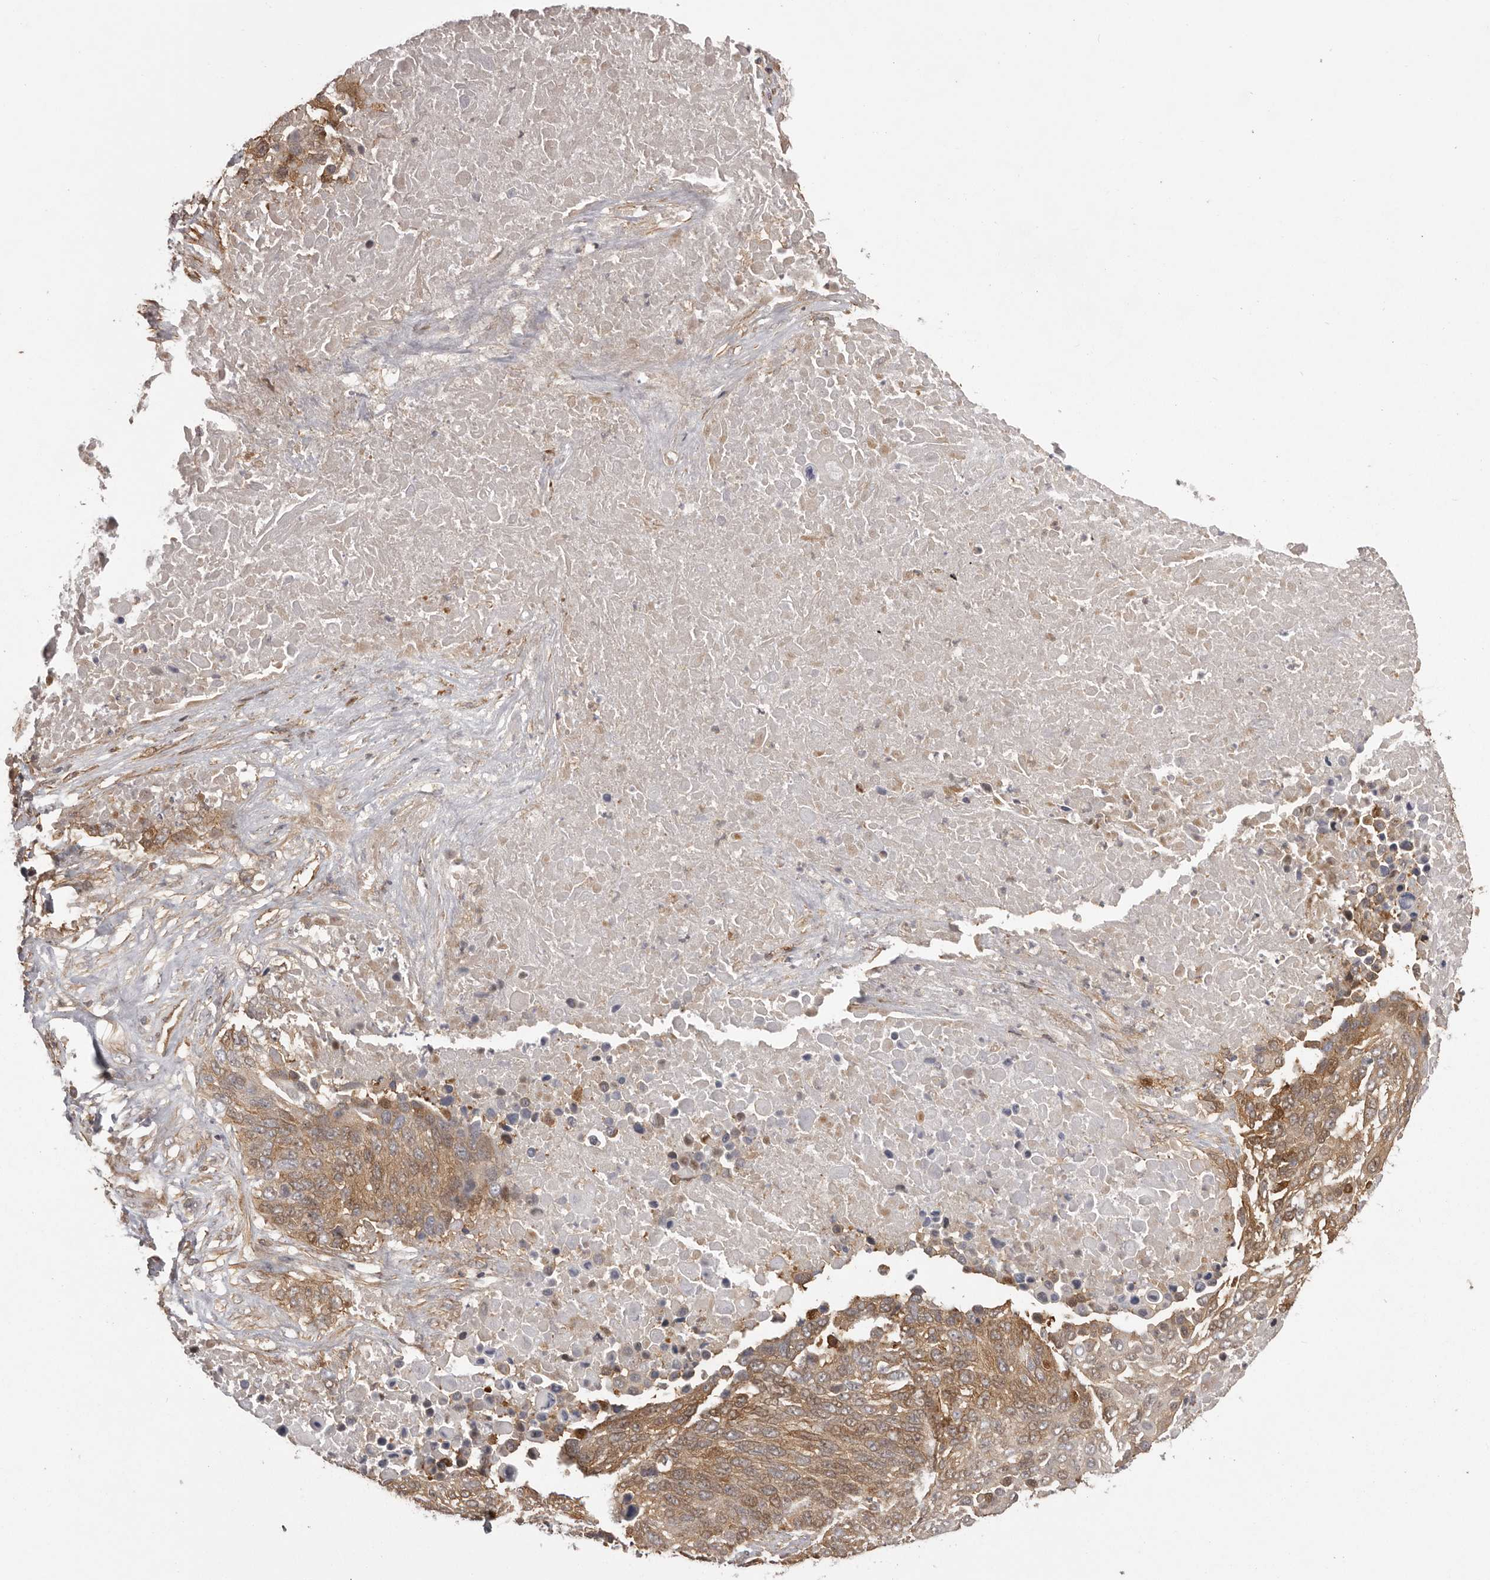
{"staining": {"intensity": "moderate", "quantity": ">75%", "location": "cytoplasmic/membranous"}, "tissue": "lung cancer", "cell_type": "Tumor cells", "image_type": "cancer", "snomed": [{"axis": "morphology", "description": "Squamous cell carcinoma, NOS"}, {"axis": "topography", "description": "Lung"}], "caption": "Lung cancer (squamous cell carcinoma) stained with a protein marker demonstrates moderate staining in tumor cells.", "gene": "NFKBIA", "patient": {"sex": "male", "age": 66}}